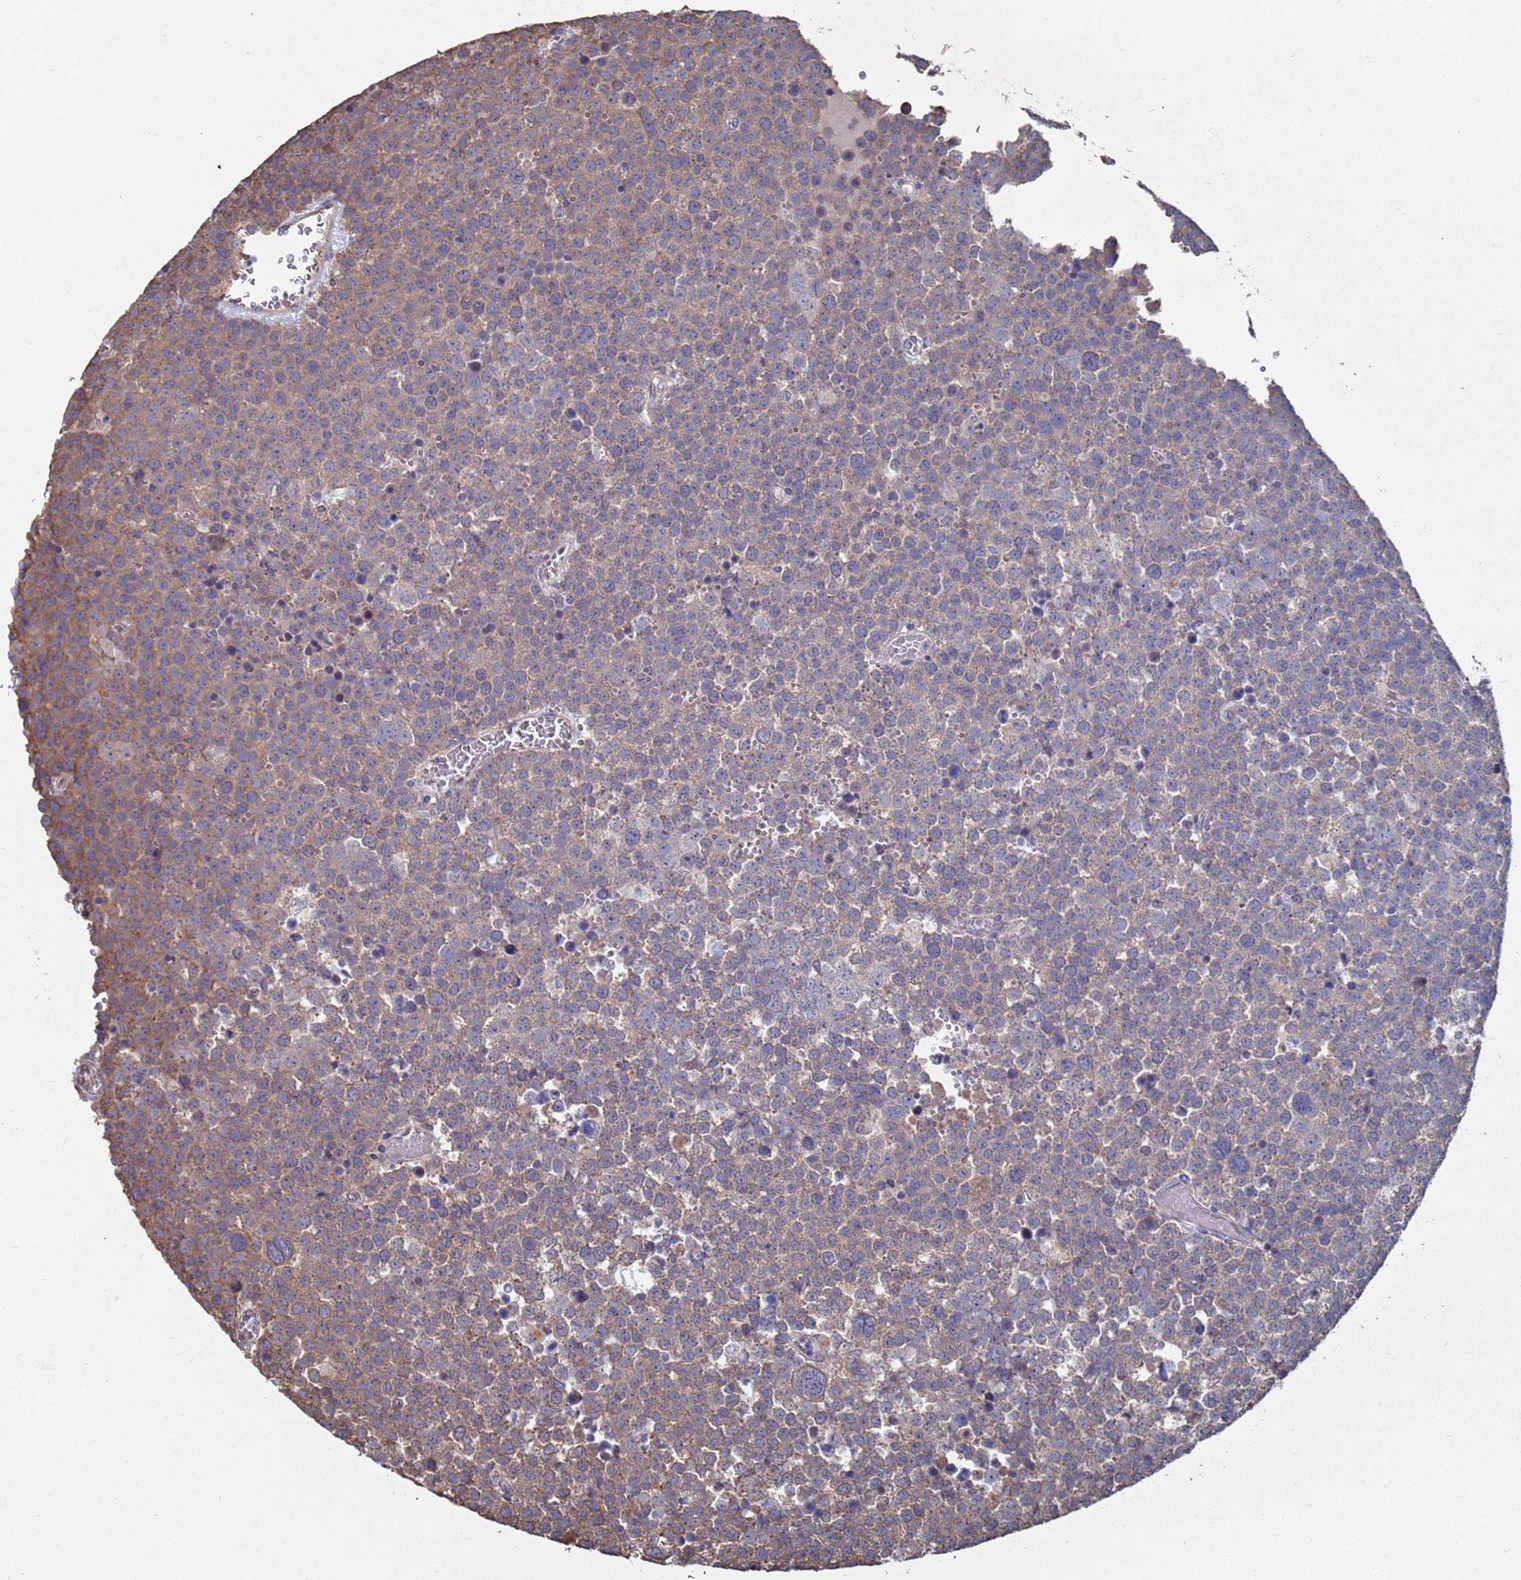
{"staining": {"intensity": "moderate", "quantity": ">75%", "location": "cytoplasmic/membranous"}, "tissue": "testis cancer", "cell_type": "Tumor cells", "image_type": "cancer", "snomed": [{"axis": "morphology", "description": "Seminoma, NOS"}, {"axis": "topography", "description": "Testis"}], "caption": "IHC (DAB) staining of testis seminoma reveals moderate cytoplasmic/membranous protein staining in about >75% of tumor cells.", "gene": "CFAP119", "patient": {"sex": "male", "age": 71}}